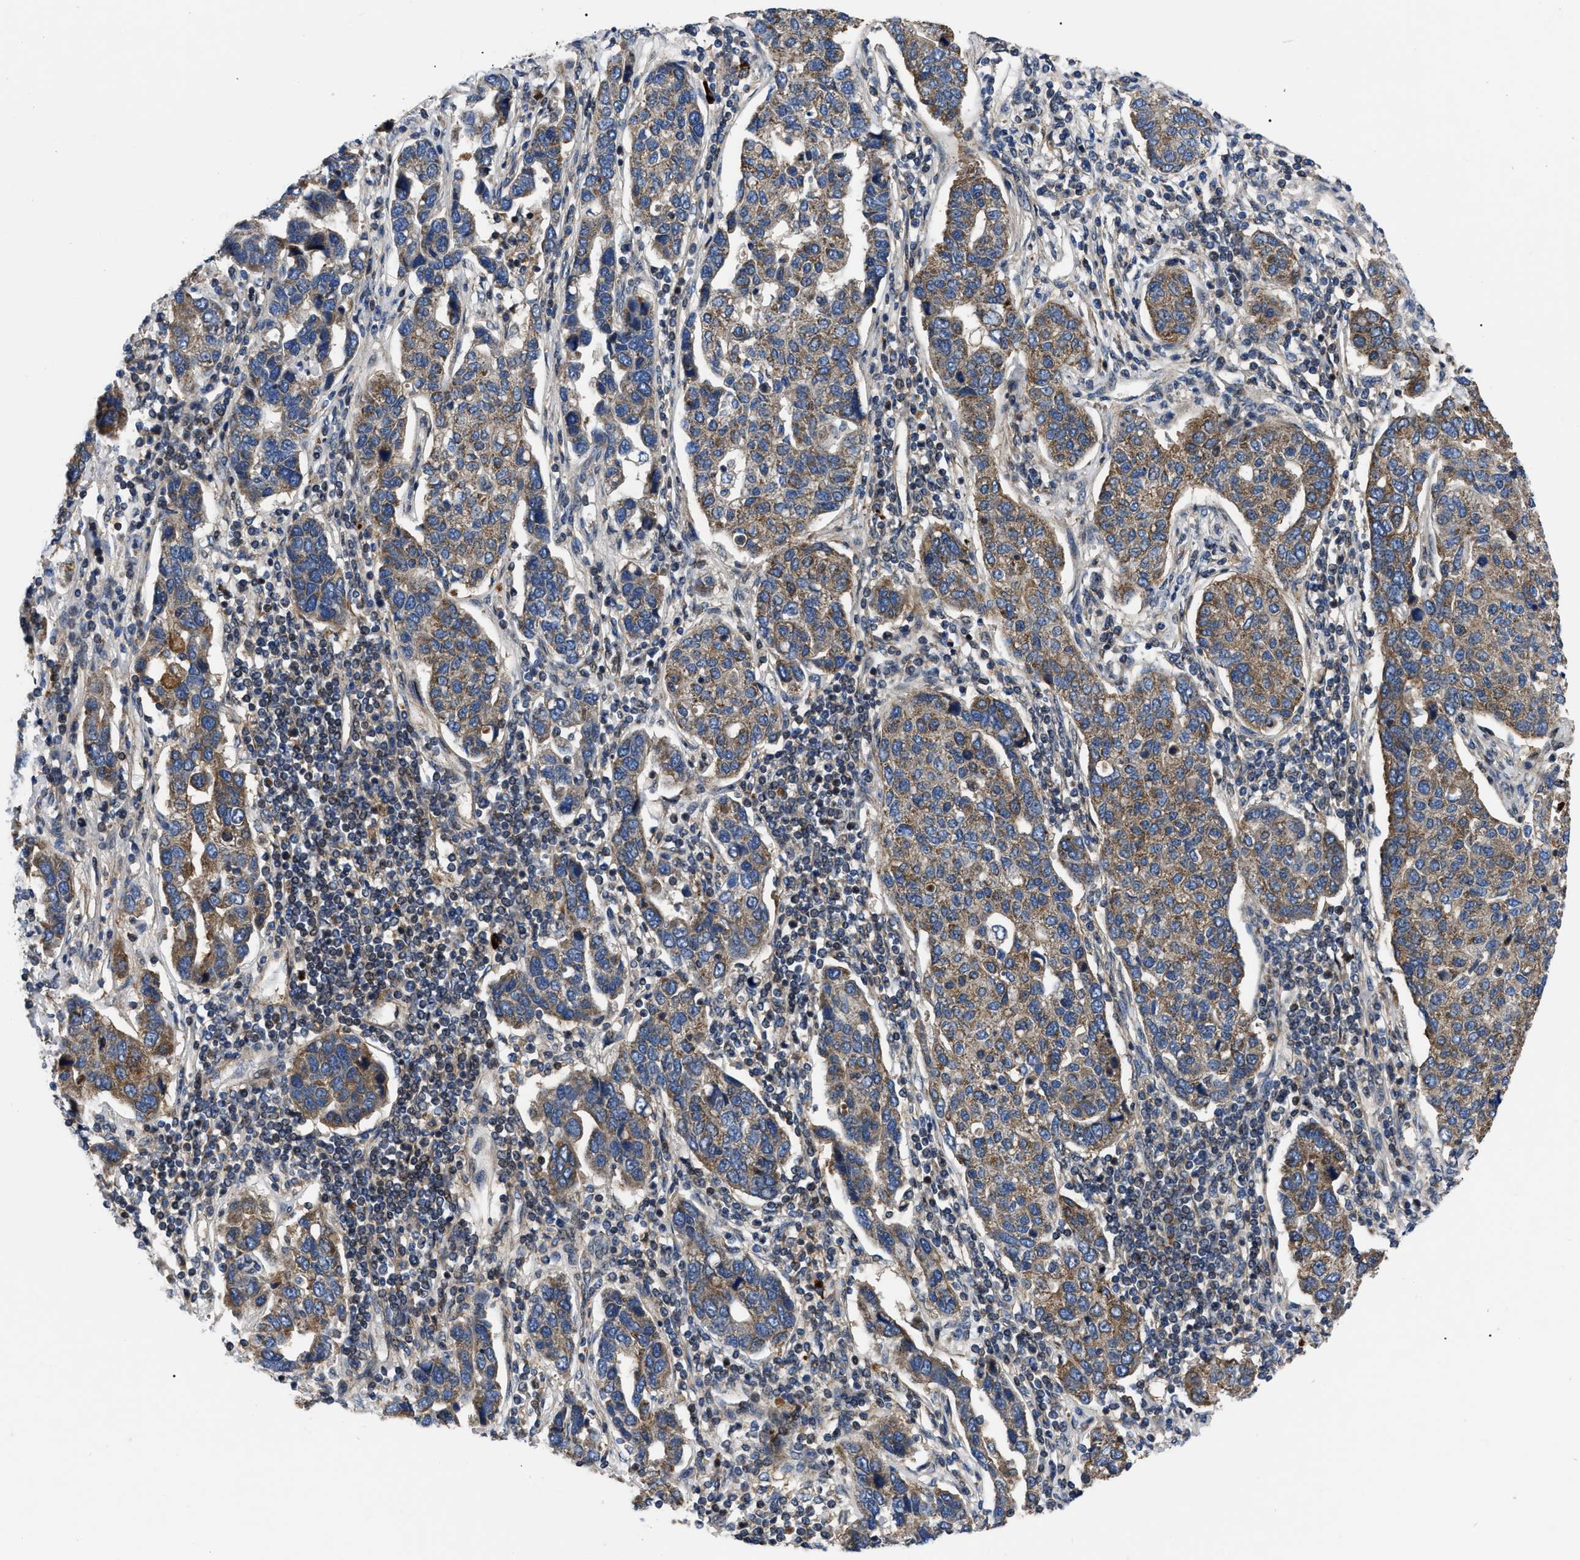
{"staining": {"intensity": "moderate", "quantity": ">75%", "location": "cytoplasmic/membranous"}, "tissue": "pancreatic cancer", "cell_type": "Tumor cells", "image_type": "cancer", "snomed": [{"axis": "morphology", "description": "Adenocarcinoma, NOS"}, {"axis": "topography", "description": "Pancreas"}], "caption": "Pancreatic adenocarcinoma was stained to show a protein in brown. There is medium levels of moderate cytoplasmic/membranous staining in approximately >75% of tumor cells.", "gene": "PPWD1", "patient": {"sex": "female", "age": 61}}